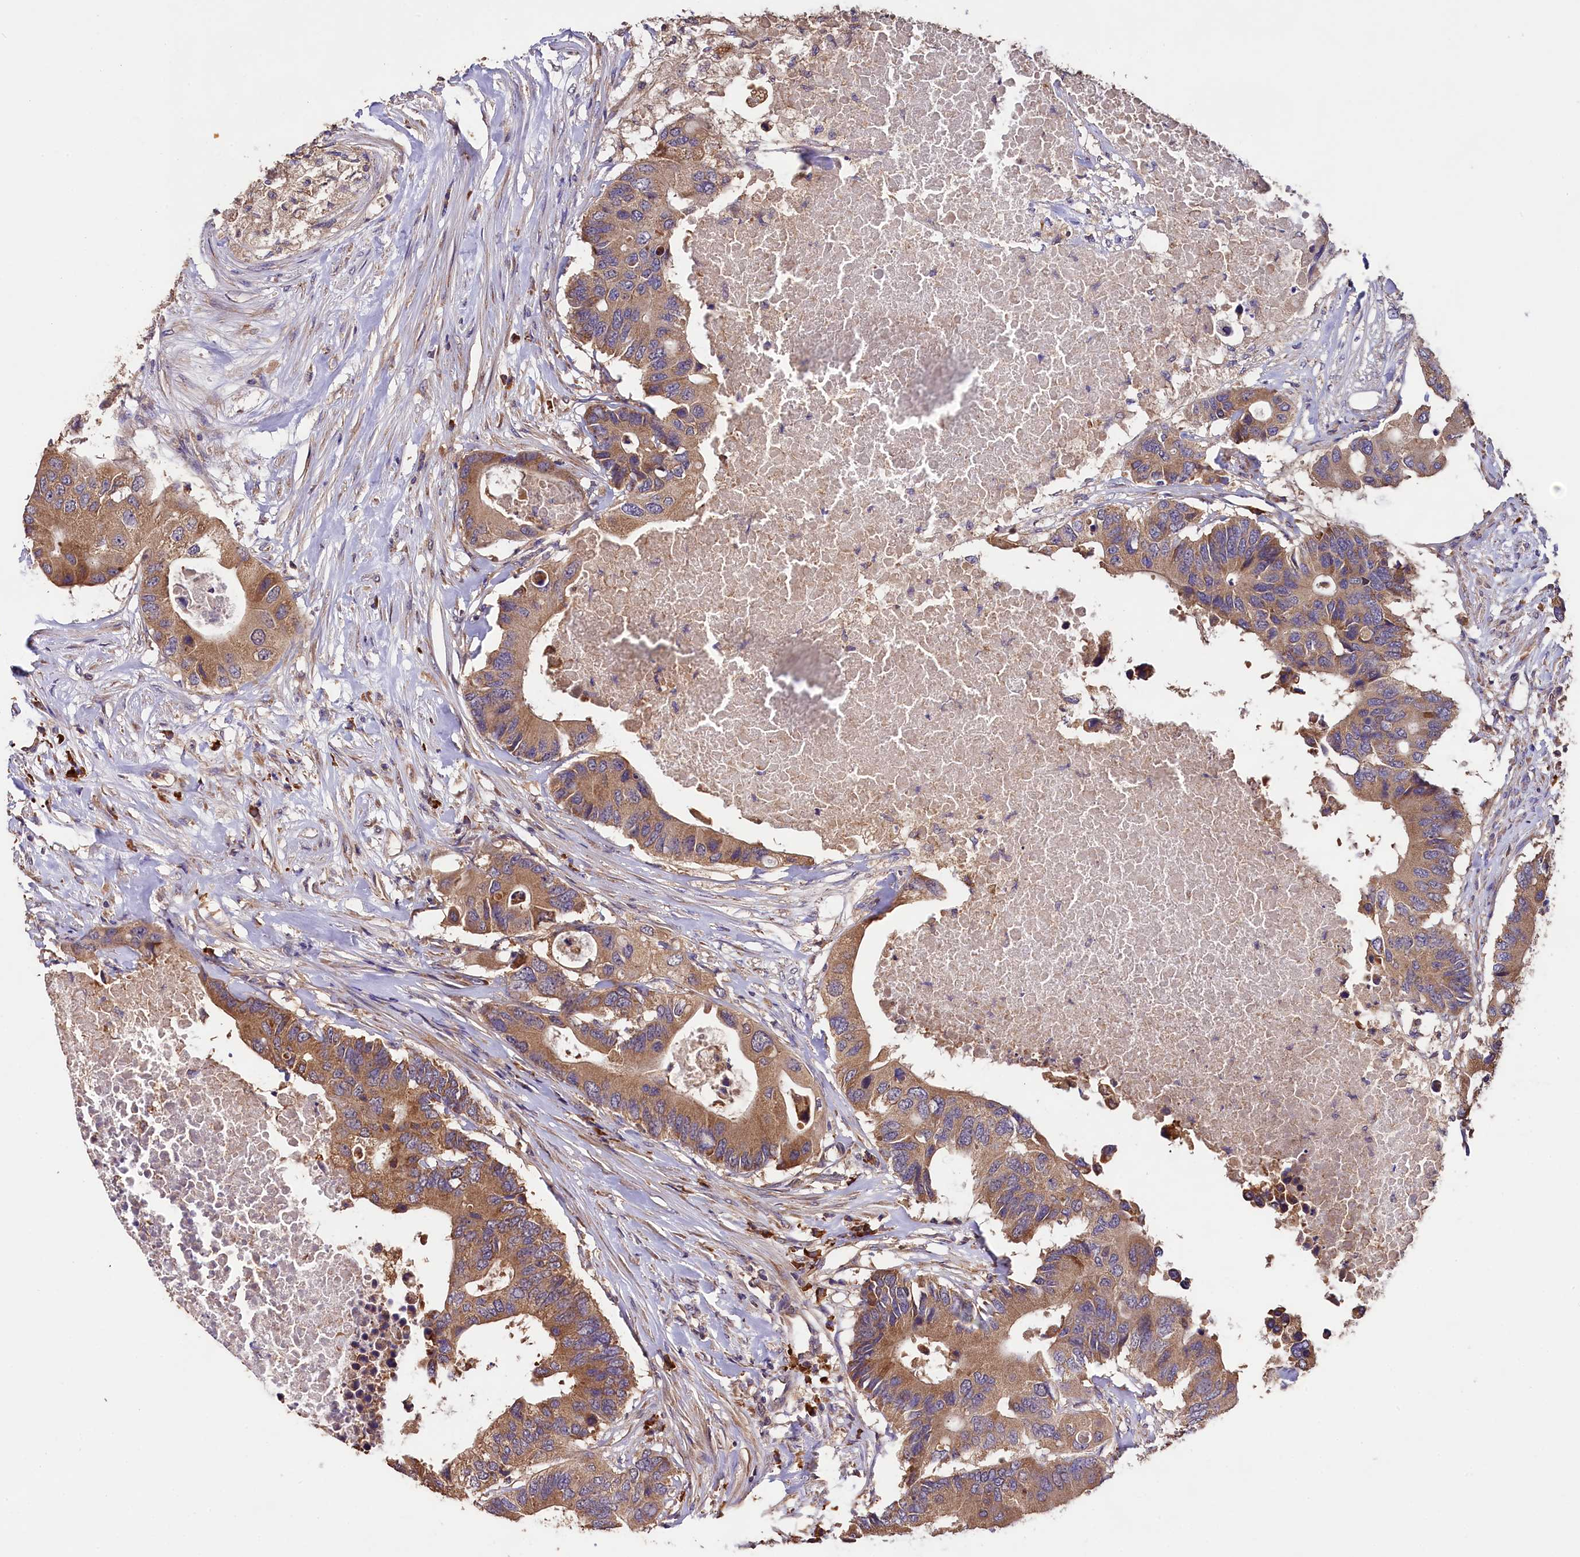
{"staining": {"intensity": "moderate", "quantity": ">75%", "location": "cytoplasmic/membranous"}, "tissue": "colorectal cancer", "cell_type": "Tumor cells", "image_type": "cancer", "snomed": [{"axis": "morphology", "description": "Adenocarcinoma, NOS"}, {"axis": "topography", "description": "Colon"}], "caption": "DAB immunohistochemical staining of human colorectal cancer (adenocarcinoma) shows moderate cytoplasmic/membranous protein staining in about >75% of tumor cells. (brown staining indicates protein expression, while blue staining denotes nuclei).", "gene": "ENKD1", "patient": {"sex": "male", "age": 71}}